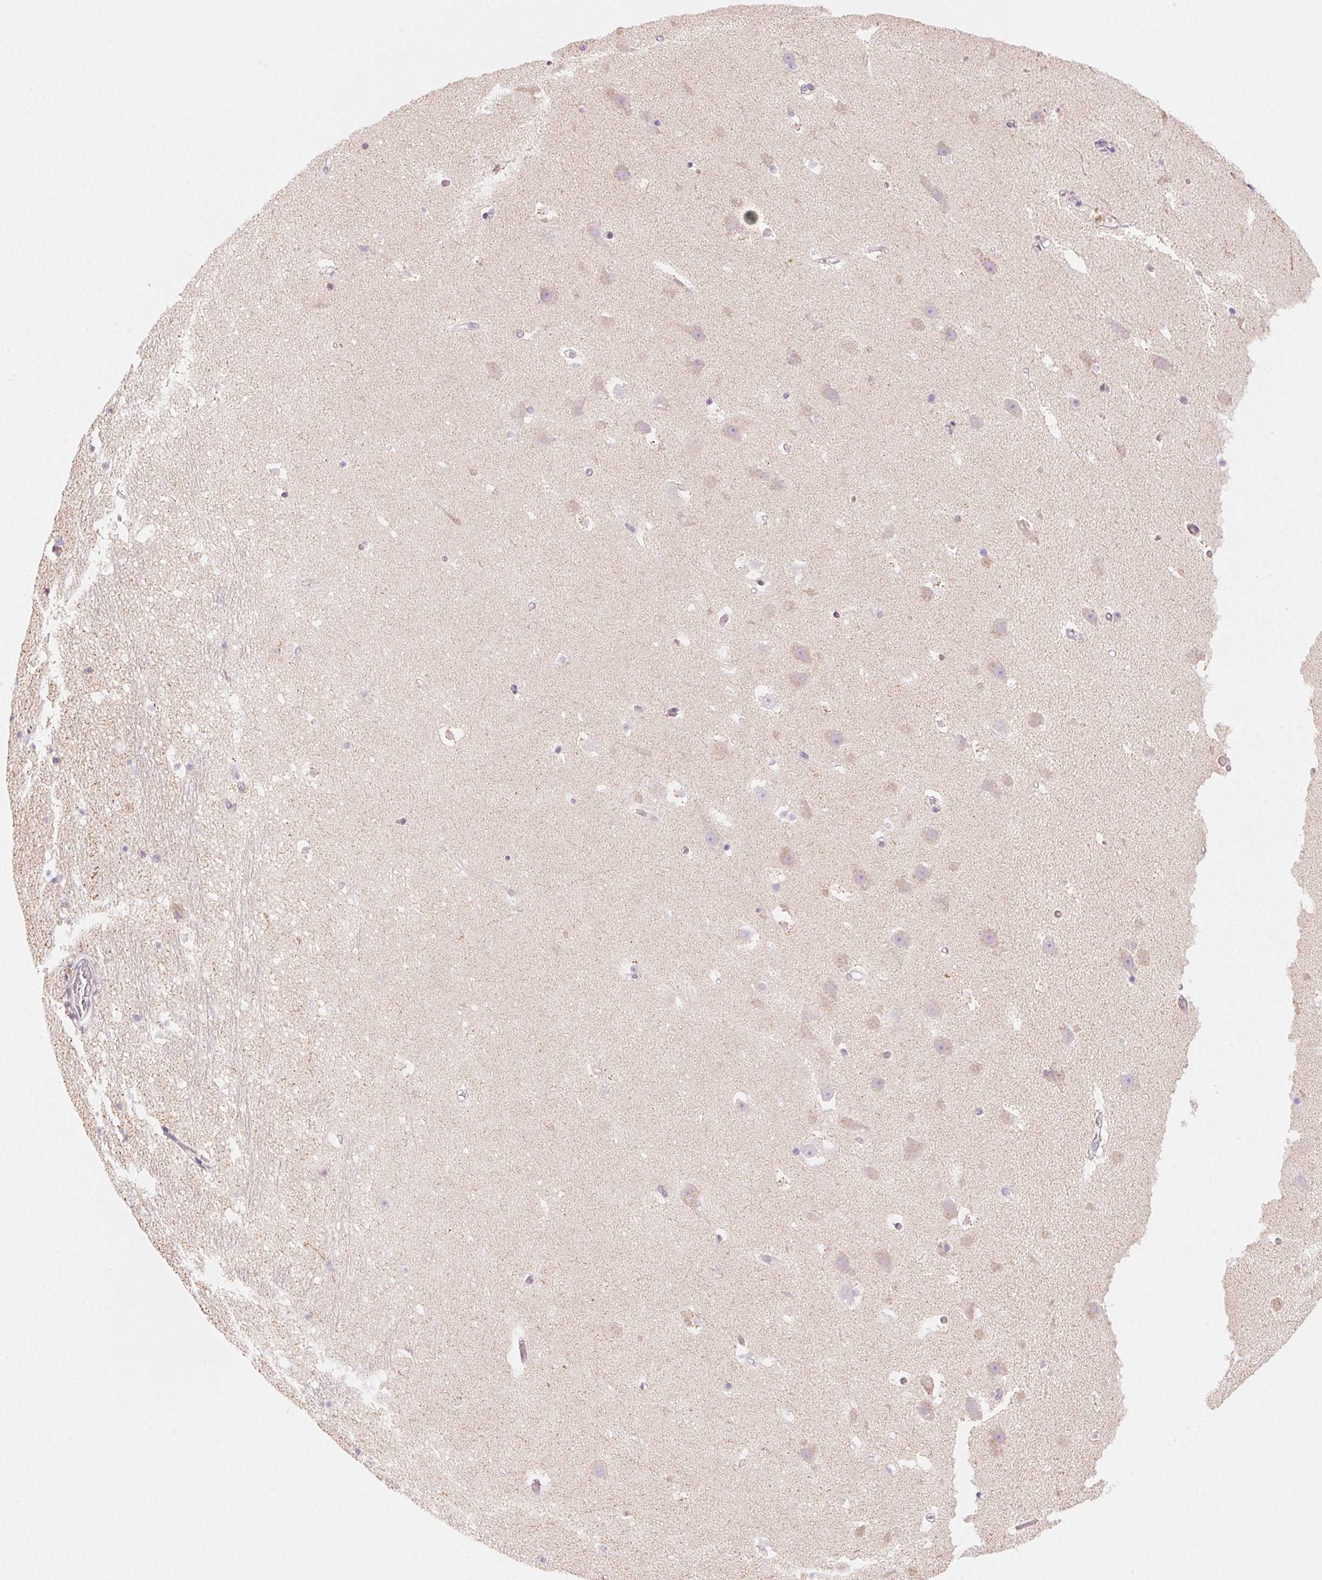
{"staining": {"intensity": "negative", "quantity": "none", "location": "none"}, "tissue": "hippocampus", "cell_type": "Glial cells", "image_type": "normal", "snomed": [{"axis": "morphology", "description": "Normal tissue, NOS"}, {"axis": "topography", "description": "Hippocampus"}], "caption": "This histopathology image is of normal hippocampus stained with IHC to label a protein in brown with the nuclei are counter-stained blue. There is no positivity in glial cells.", "gene": "HOXB13", "patient": {"sex": "male", "age": 26}}